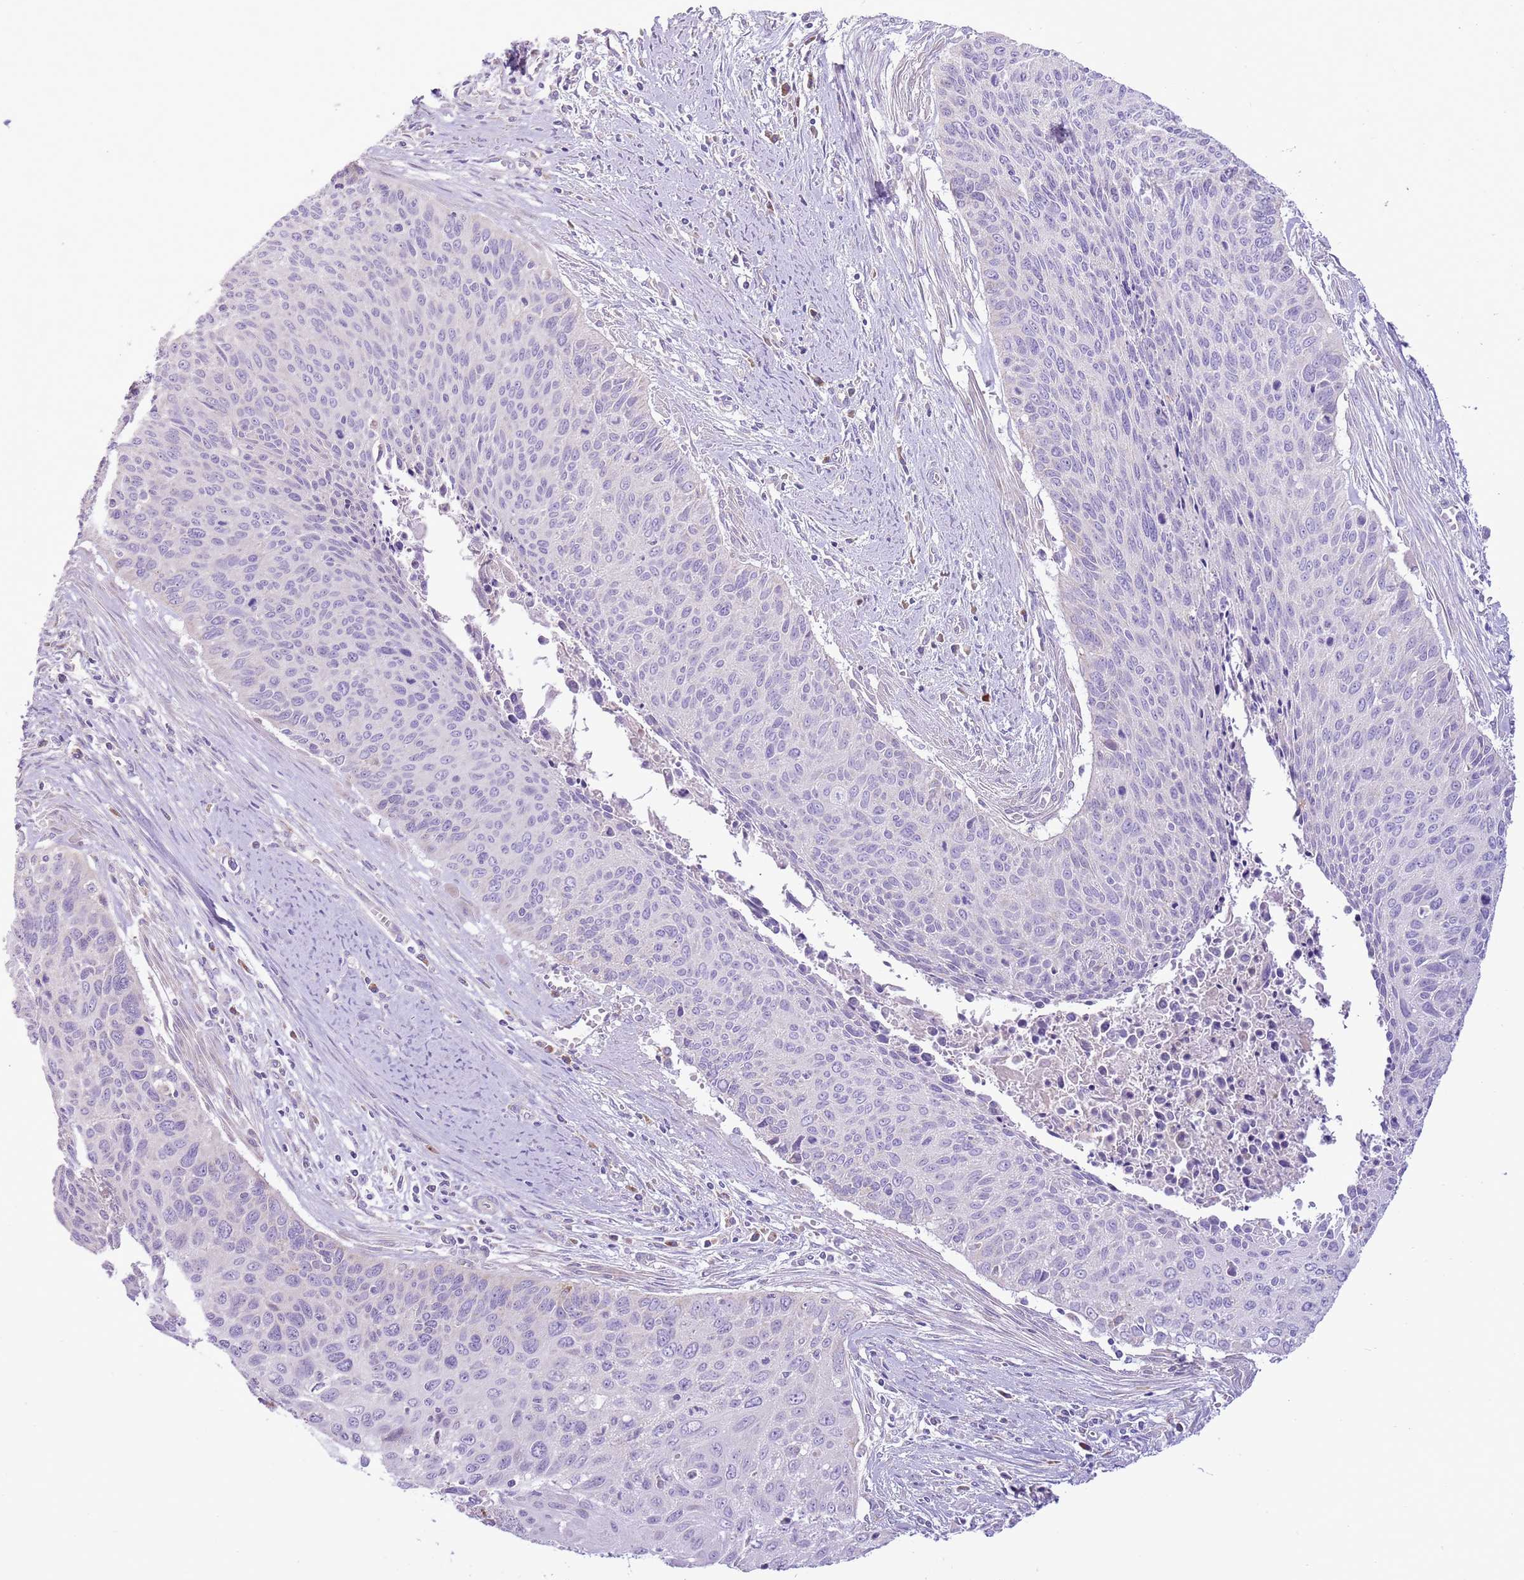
{"staining": {"intensity": "negative", "quantity": "none", "location": "none"}, "tissue": "cervical cancer", "cell_type": "Tumor cells", "image_type": "cancer", "snomed": [{"axis": "morphology", "description": "Squamous cell carcinoma, NOS"}, {"axis": "topography", "description": "Cervix"}], "caption": "There is no significant expression in tumor cells of cervical cancer (squamous cell carcinoma). Nuclei are stained in blue.", "gene": "OAZ2", "patient": {"sex": "female", "age": 55}}